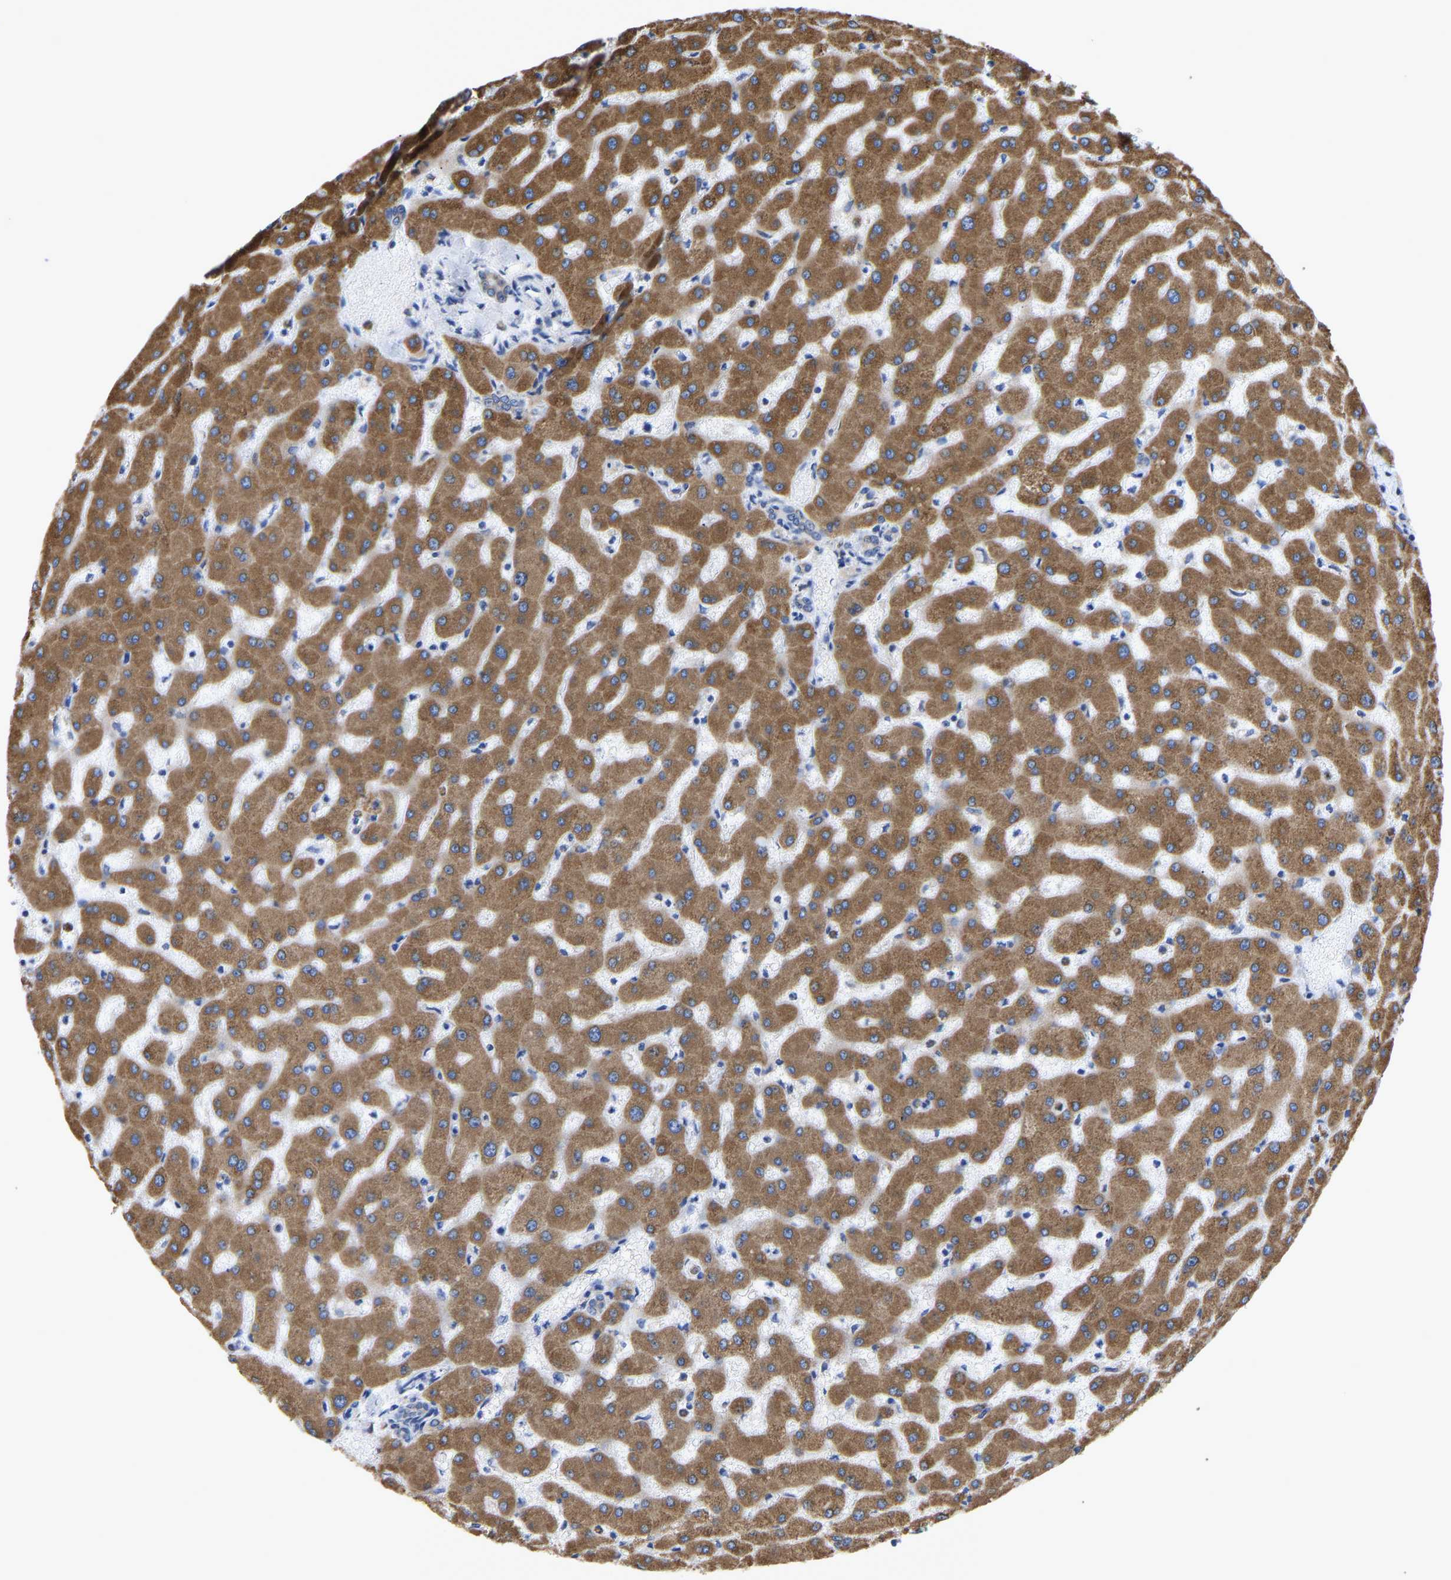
{"staining": {"intensity": "weak", "quantity": "<25%", "location": "cytoplasmic/membranous"}, "tissue": "liver", "cell_type": "Cholangiocytes", "image_type": "normal", "snomed": [{"axis": "morphology", "description": "Normal tissue, NOS"}, {"axis": "topography", "description": "Liver"}], "caption": "IHC of benign liver shows no positivity in cholangiocytes.", "gene": "P4HB", "patient": {"sex": "female", "age": 63}}